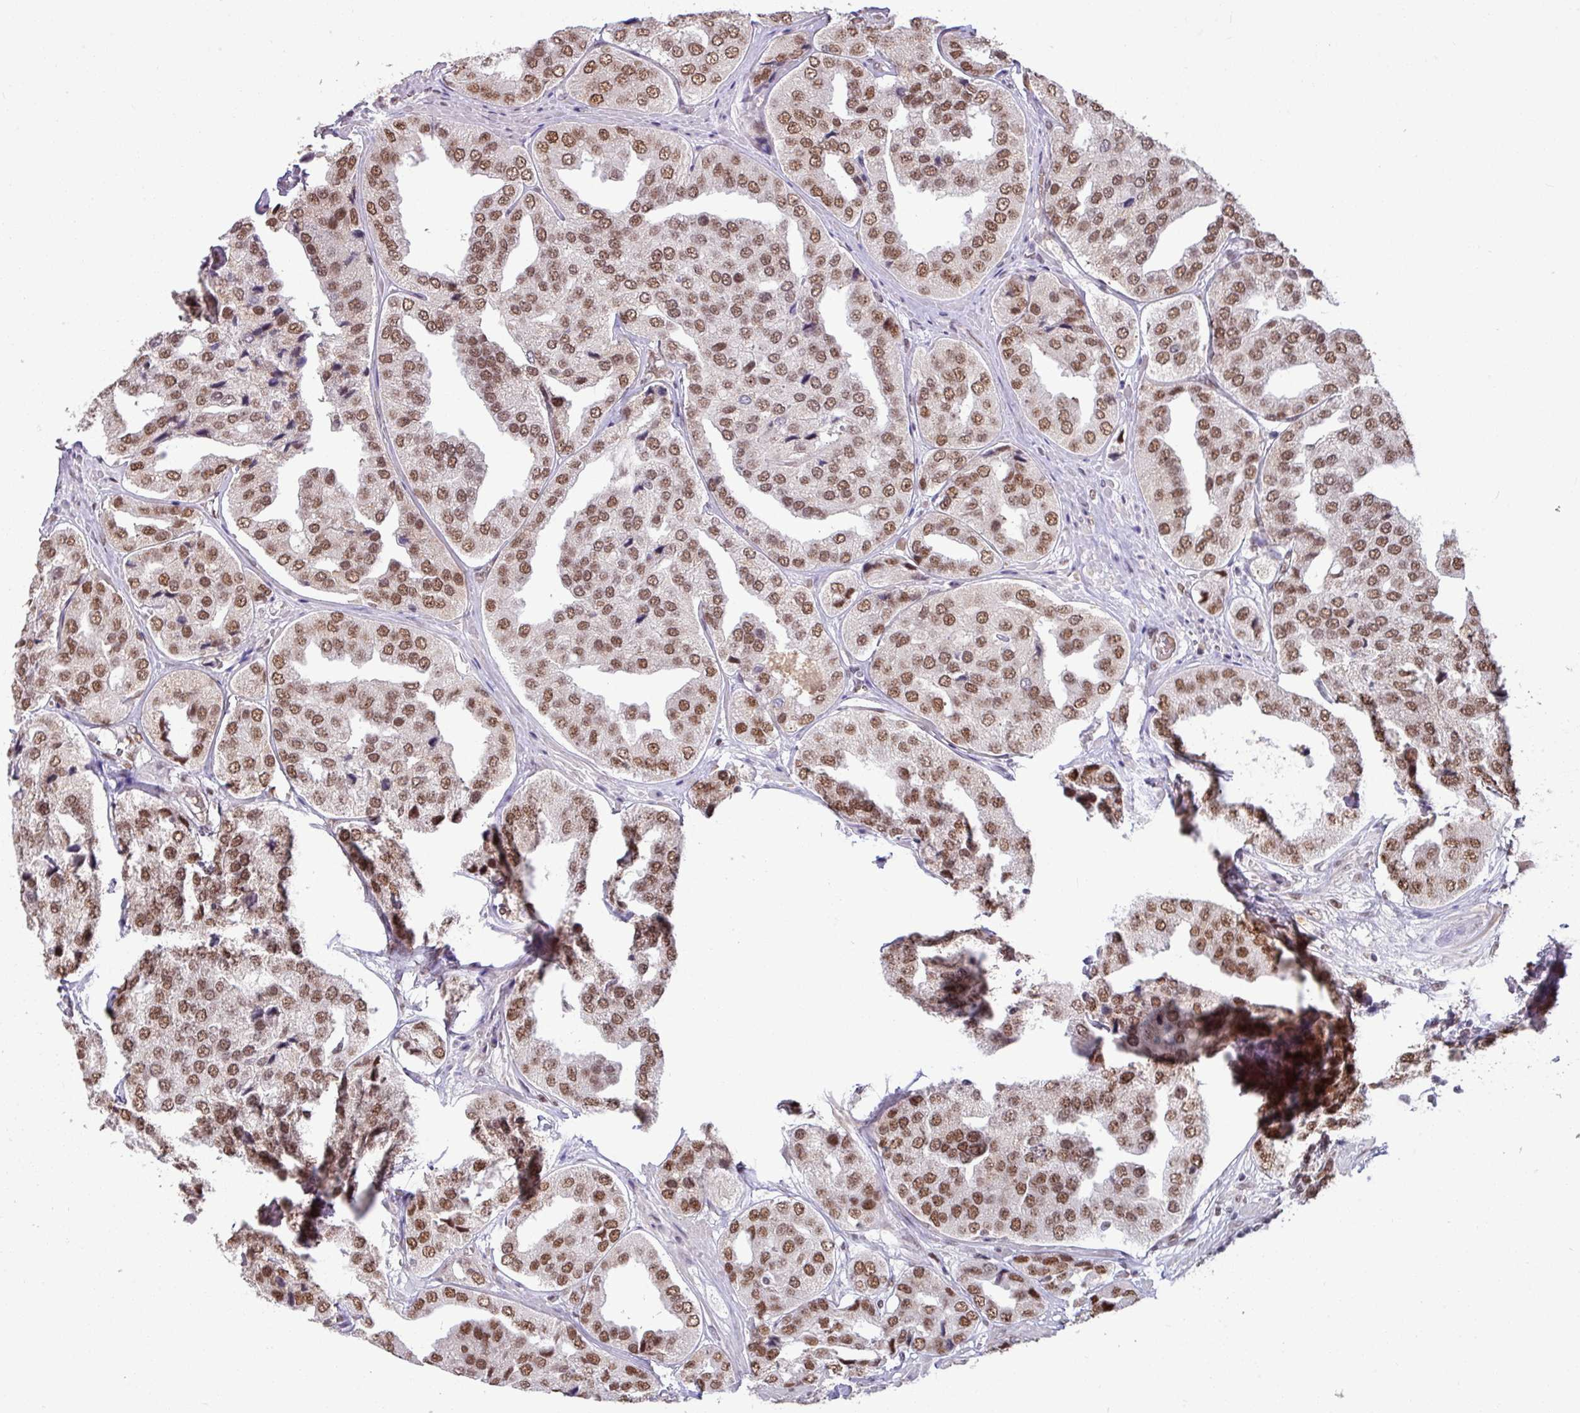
{"staining": {"intensity": "strong", "quantity": ">75%", "location": "nuclear"}, "tissue": "prostate cancer", "cell_type": "Tumor cells", "image_type": "cancer", "snomed": [{"axis": "morphology", "description": "Adenocarcinoma, High grade"}, {"axis": "topography", "description": "Prostate"}], "caption": "IHC of human prostate high-grade adenocarcinoma shows high levels of strong nuclear positivity in approximately >75% of tumor cells.", "gene": "TDG", "patient": {"sex": "male", "age": 63}}